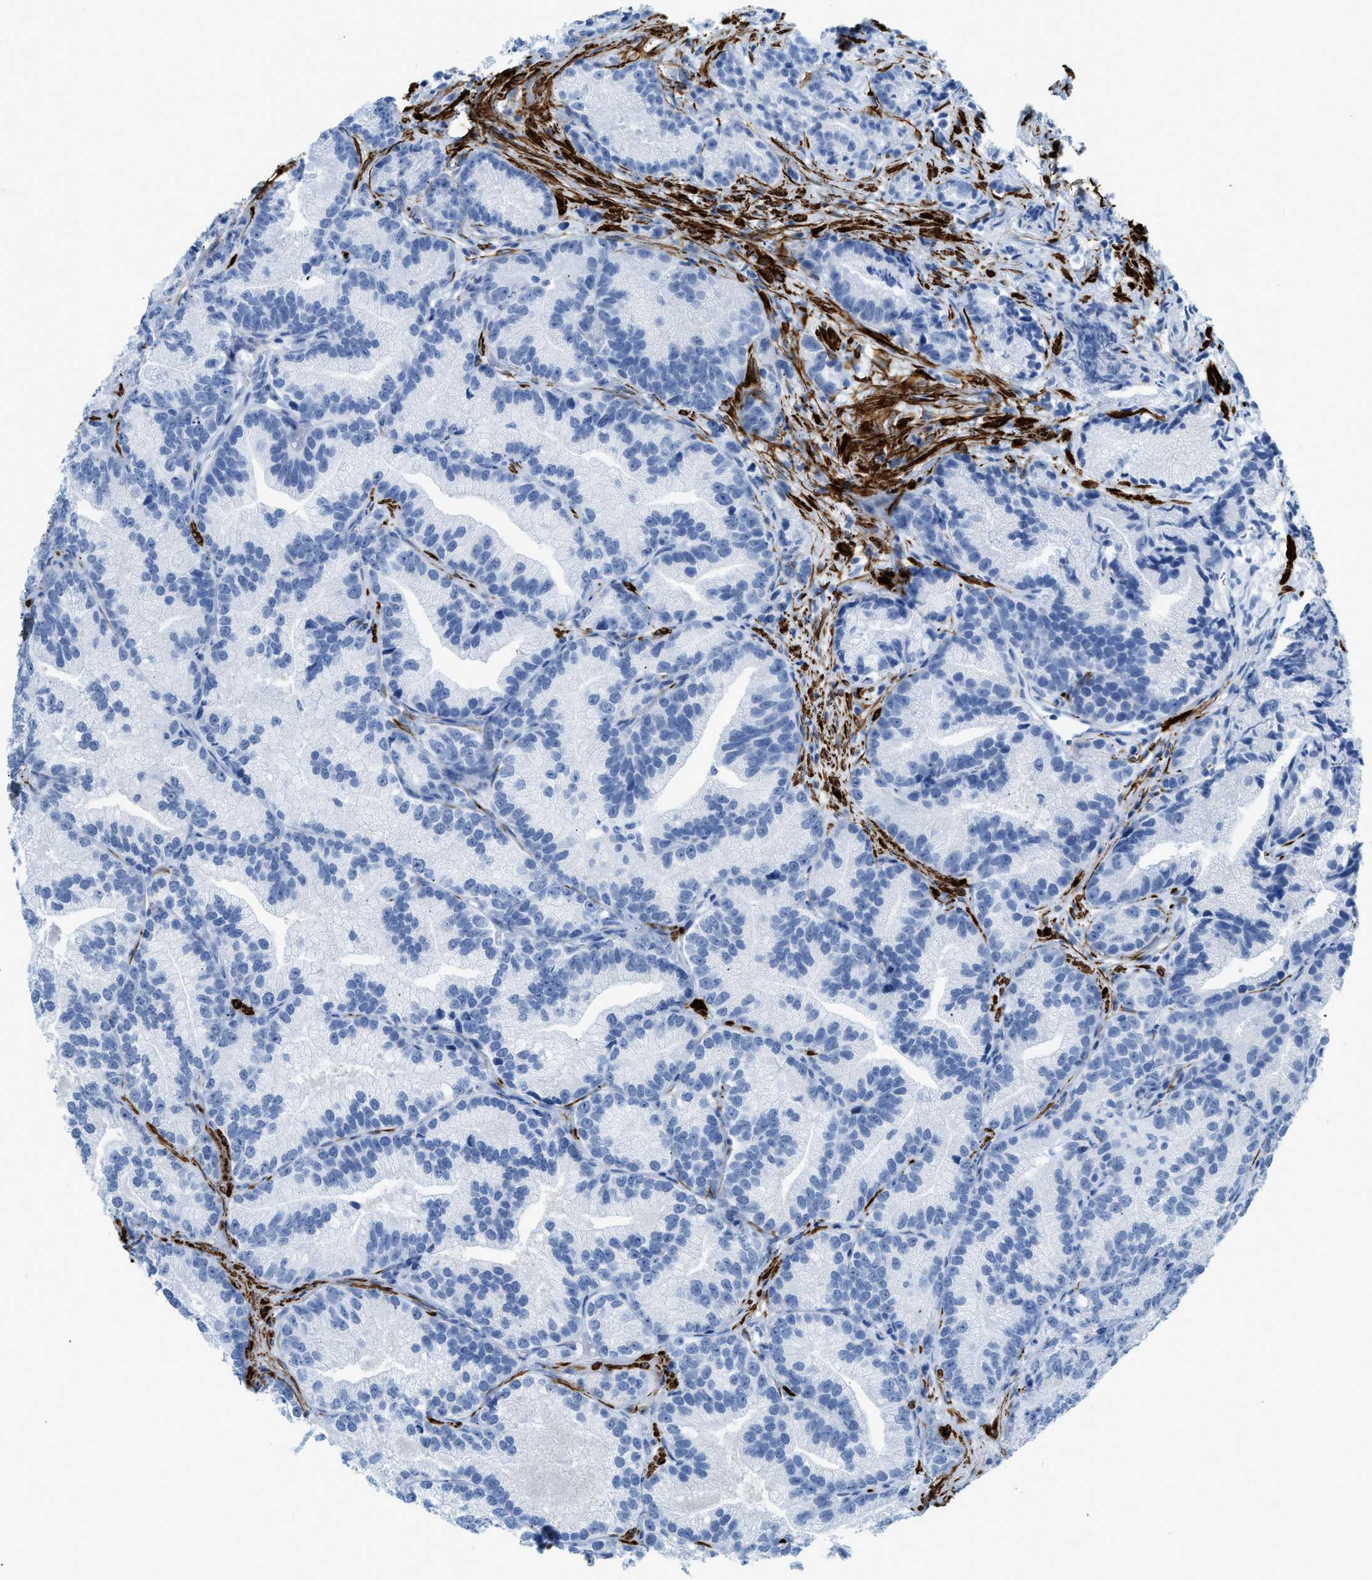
{"staining": {"intensity": "negative", "quantity": "none", "location": "none"}, "tissue": "prostate cancer", "cell_type": "Tumor cells", "image_type": "cancer", "snomed": [{"axis": "morphology", "description": "Adenocarcinoma, Low grade"}, {"axis": "topography", "description": "Prostate"}], "caption": "Immunohistochemistry (IHC) histopathology image of neoplastic tissue: prostate adenocarcinoma (low-grade) stained with DAB (3,3'-diaminobenzidine) demonstrates no significant protein expression in tumor cells.", "gene": "DES", "patient": {"sex": "male", "age": 89}}